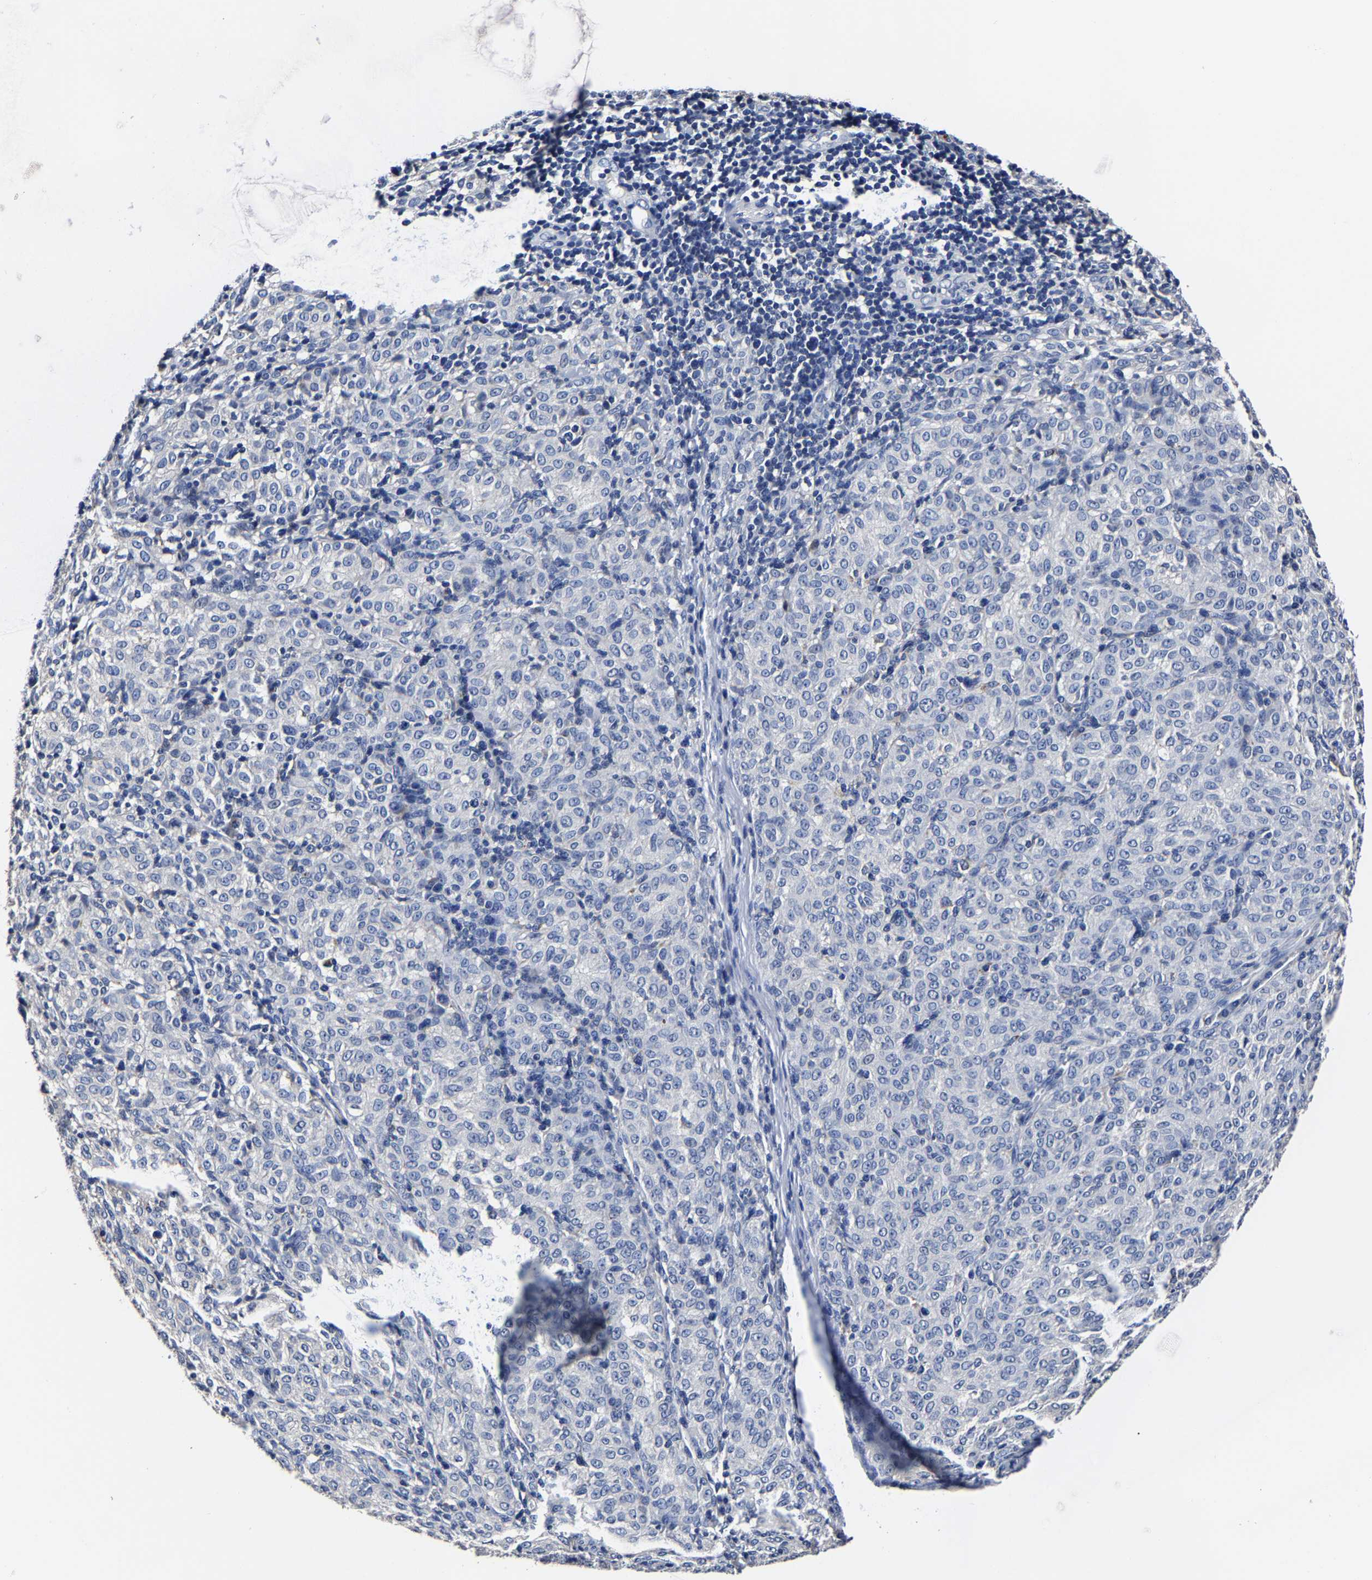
{"staining": {"intensity": "negative", "quantity": "none", "location": "none"}, "tissue": "melanoma", "cell_type": "Tumor cells", "image_type": "cancer", "snomed": [{"axis": "morphology", "description": "Malignant melanoma, NOS"}, {"axis": "topography", "description": "Skin"}], "caption": "There is no significant positivity in tumor cells of melanoma. (DAB immunohistochemistry visualized using brightfield microscopy, high magnification).", "gene": "AKAP4", "patient": {"sex": "female", "age": 72}}